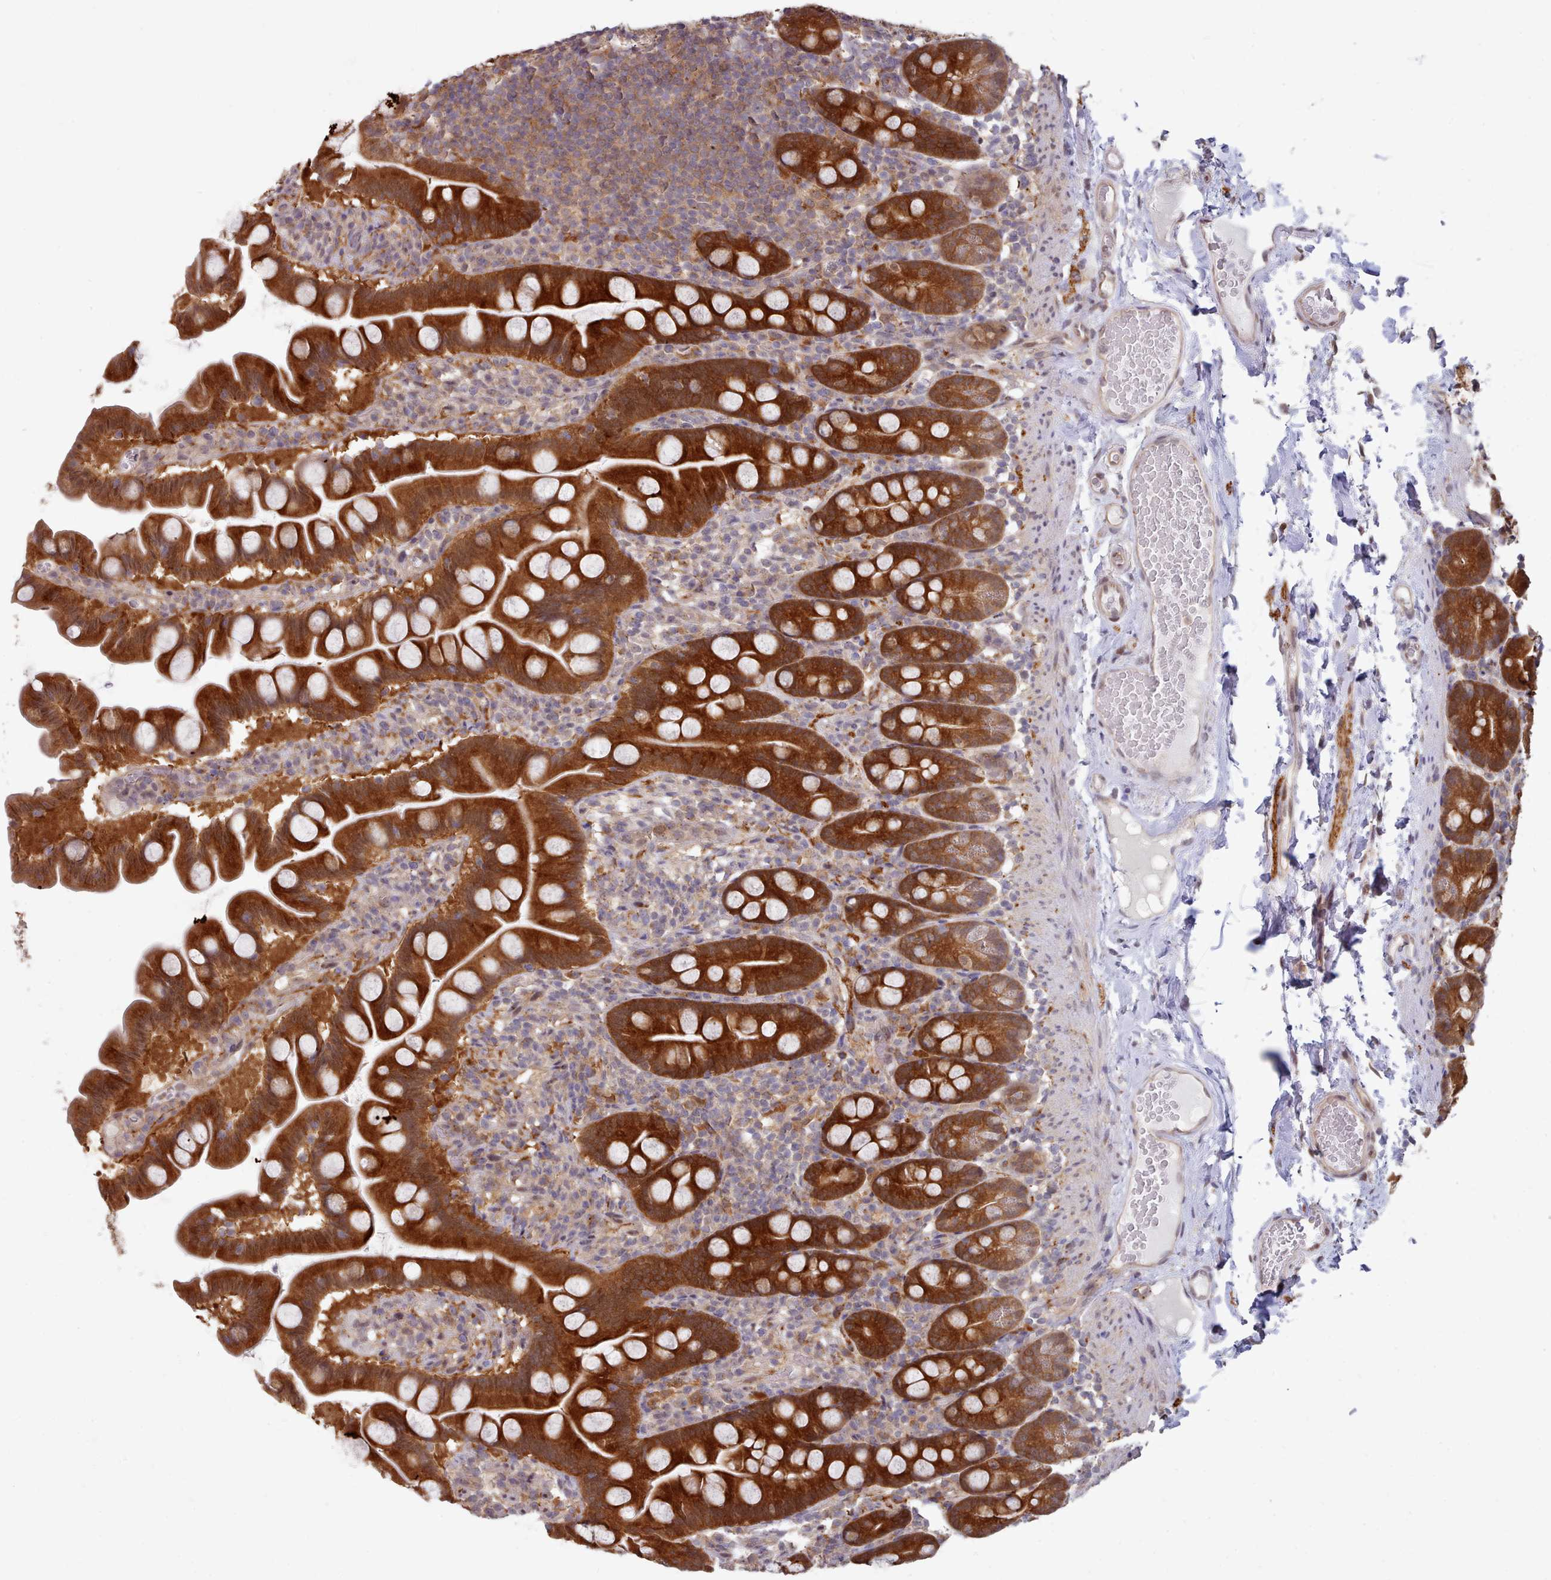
{"staining": {"intensity": "strong", "quantity": ">75%", "location": "cytoplasmic/membranous"}, "tissue": "small intestine", "cell_type": "Glandular cells", "image_type": "normal", "snomed": [{"axis": "morphology", "description": "Normal tissue, NOS"}, {"axis": "topography", "description": "Small intestine"}], "caption": "Strong cytoplasmic/membranous protein staining is appreciated in approximately >75% of glandular cells in small intestine. (Brightfield microscopy of DAB IHC at high magnification).", "gene": "CES3", "patient": {"sex": "female", "age": 68}}